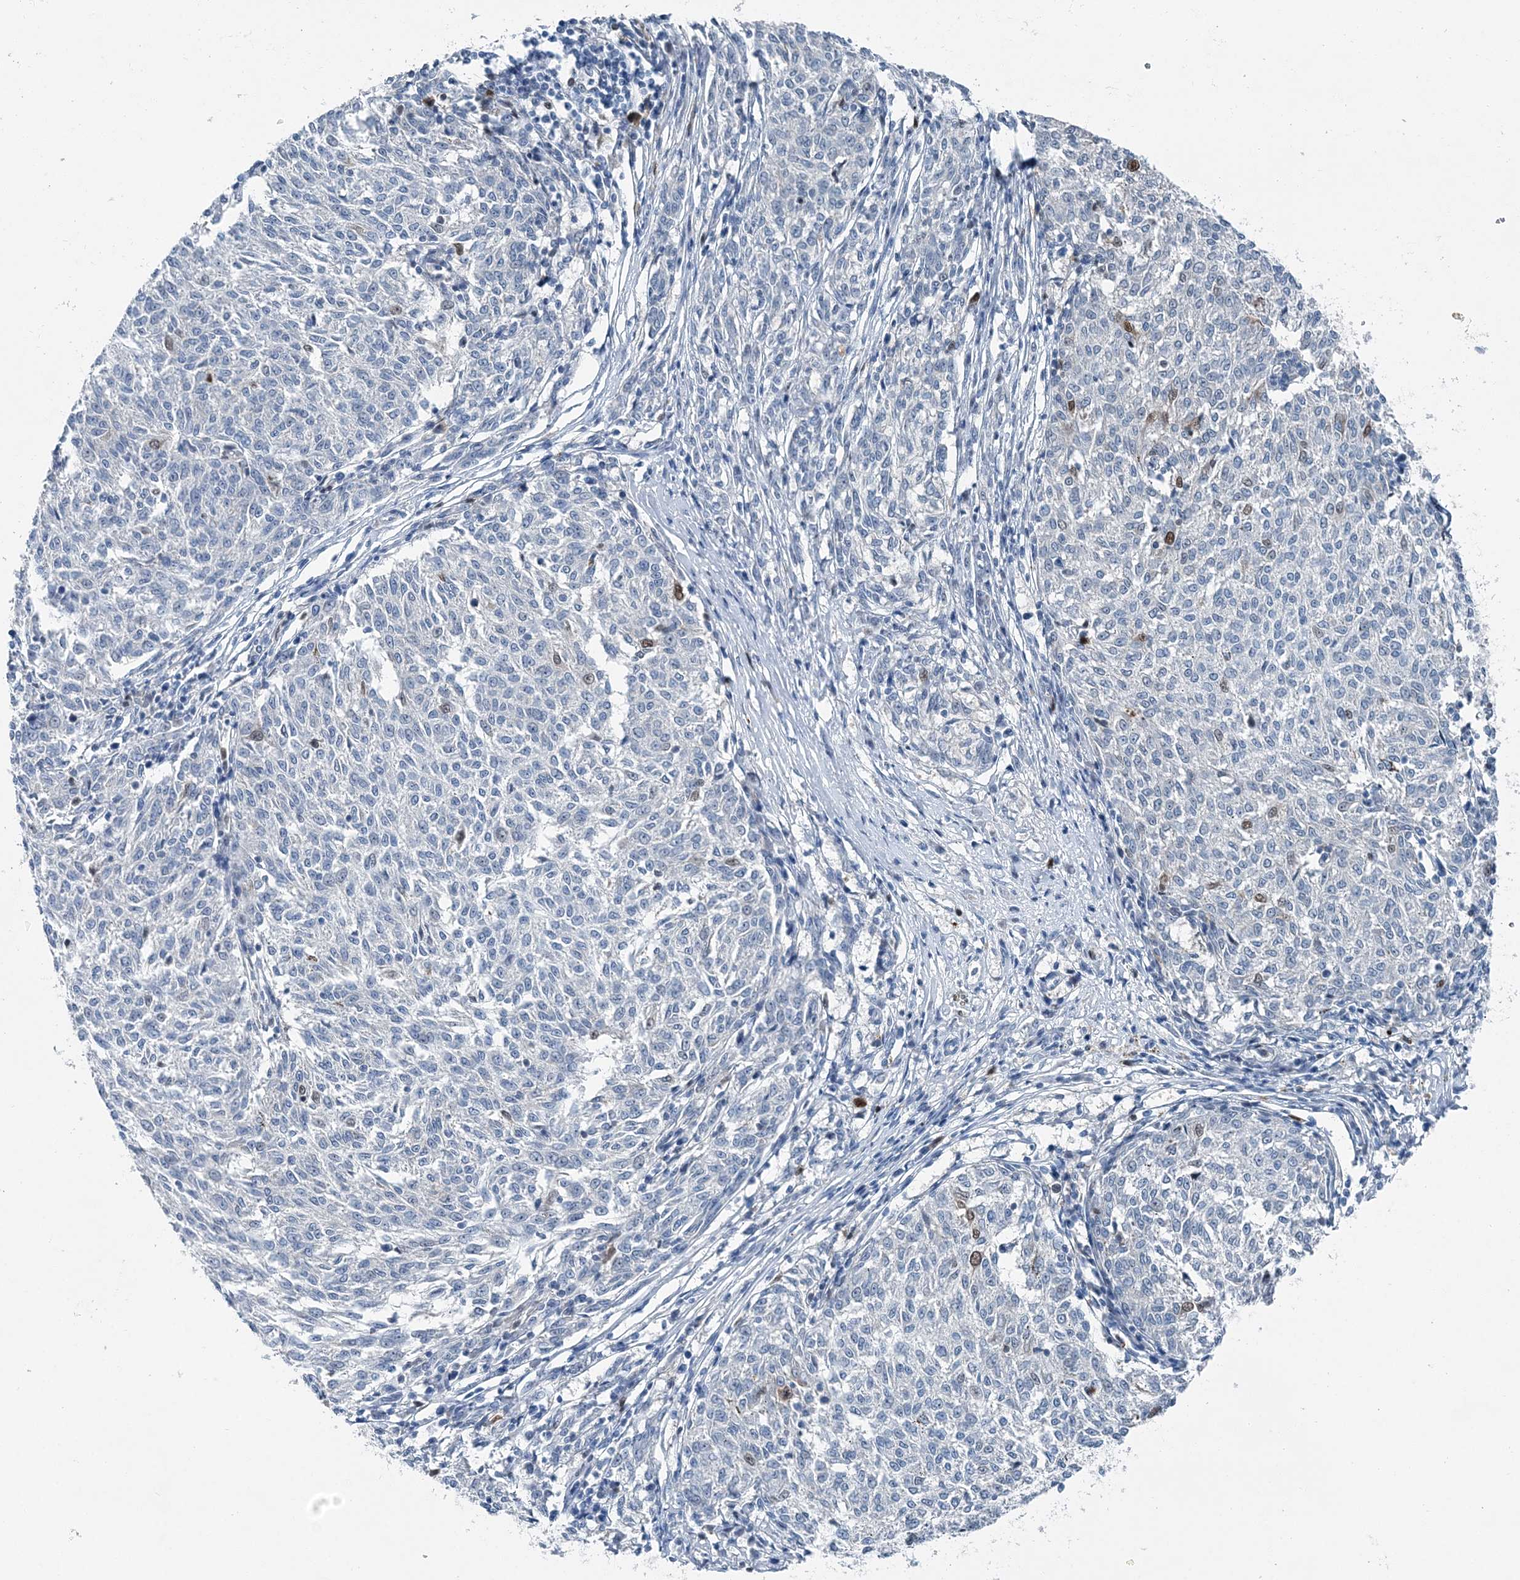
{"staining": {"intensity": "weak", "quantity": "<25%", "location": "nuclear"}, "tissue": "melanoma", "cell_type": "Tumor cells", "image_type": "cancer", "snomed": [{"axis": "morphology", "description": "Malignant melanoma, NOS"}, {"axis": "topography", "description": "Skin"}], "caption": "Image shows no significant protein staining in tumor cells of melanoma.", "gene": "HAT1", "patient": {"sex": "female", "age": 72}}